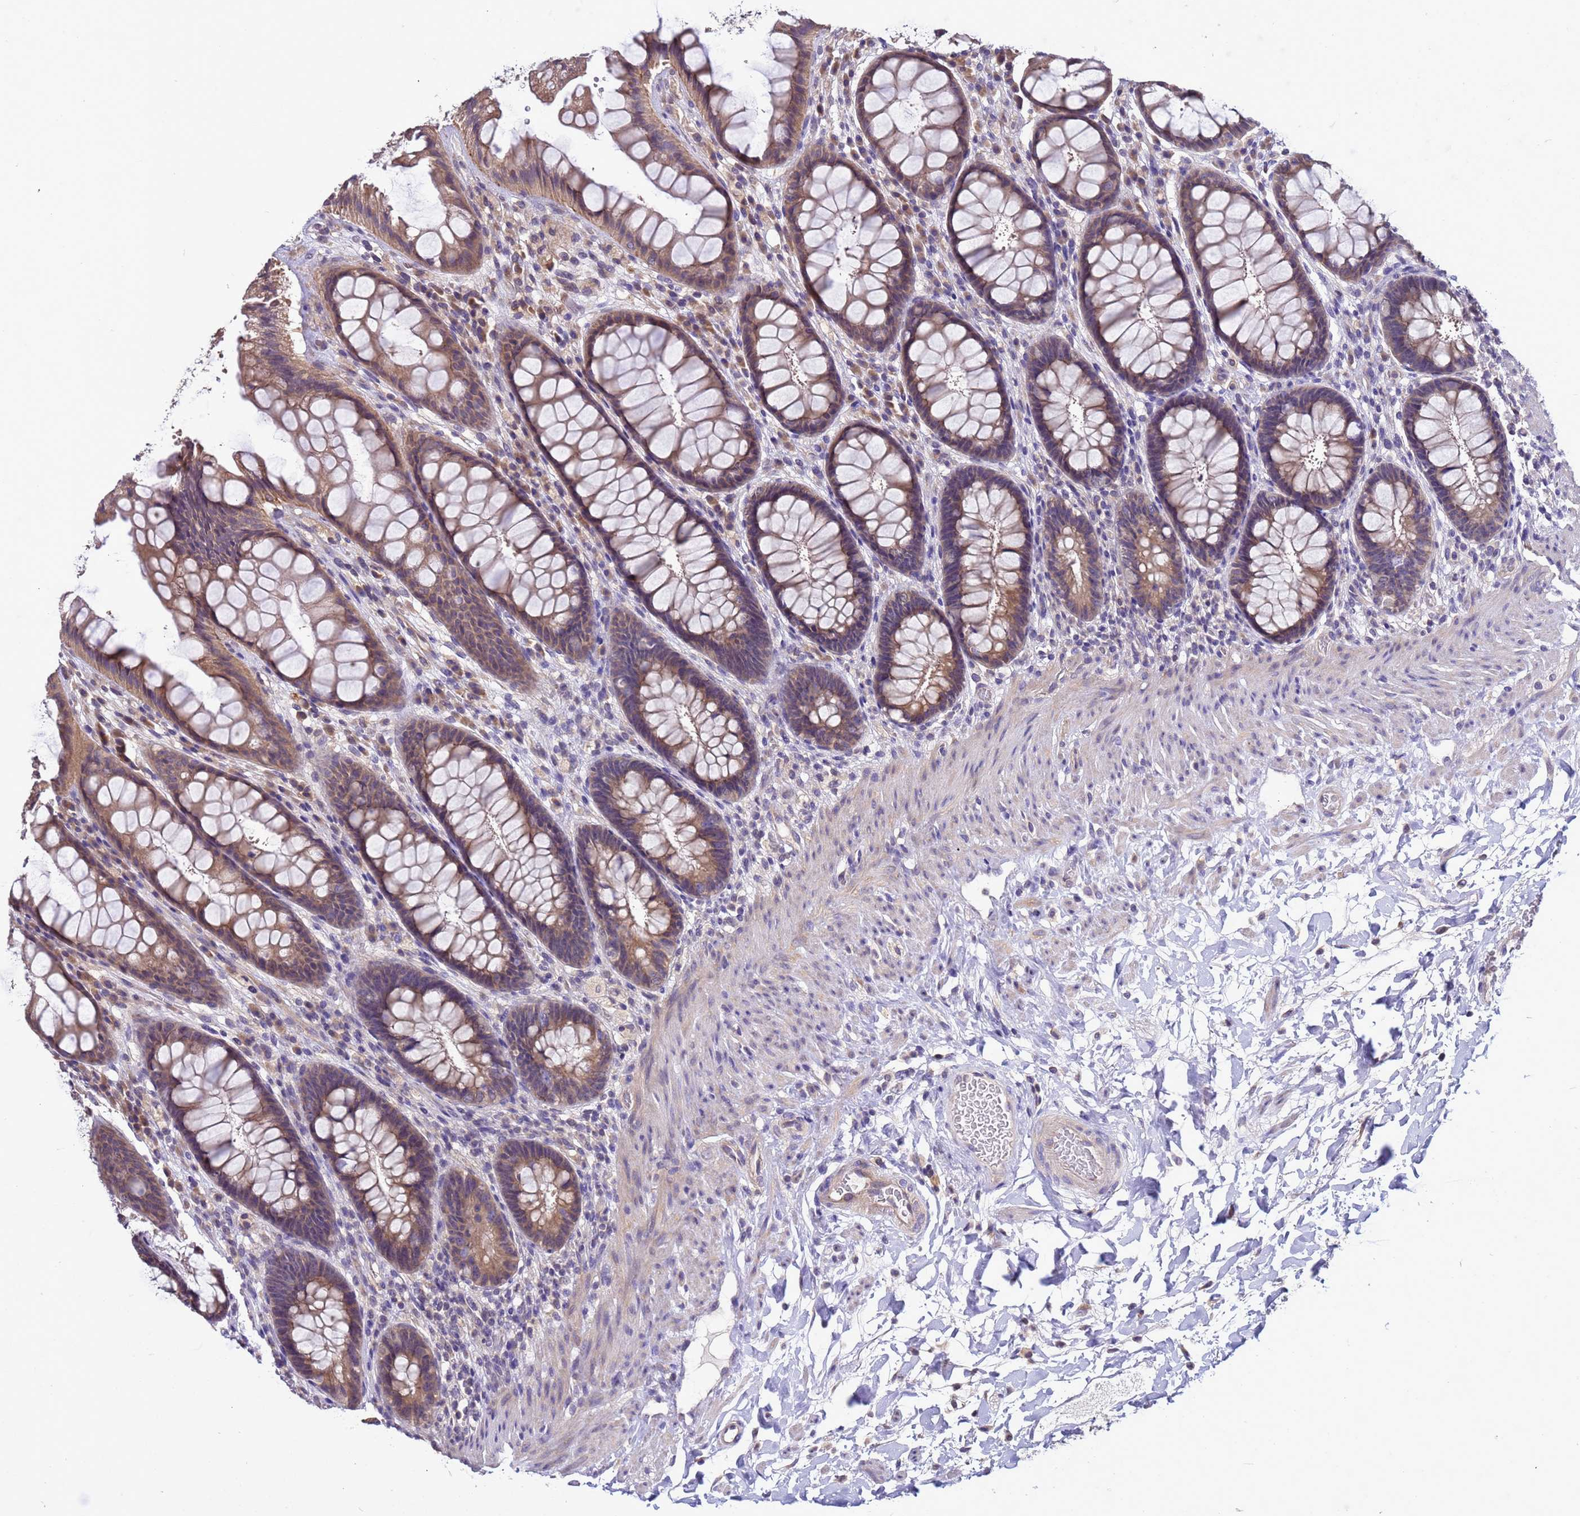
{"staining": {"intensity": "moderate", "quantity": ">75%", "location": "cytoplasmic/membranous"}, "tissue": "rectum", "cell_type": "Glandular cells", "image_type": "normal", "snomed": [{"axis": "morphology", "description": "Normal tissue, NOS"}, {"axis": "topography", "description": "Rectum"}], "caption": "Immunohistochemical staining of normal rectum shows moderate cytoplasmic/membranous protein positivity in approximately >75% of glandular cells.", "gene": "ELMOD2", "patient": {"sex": "female", "age": 46}}